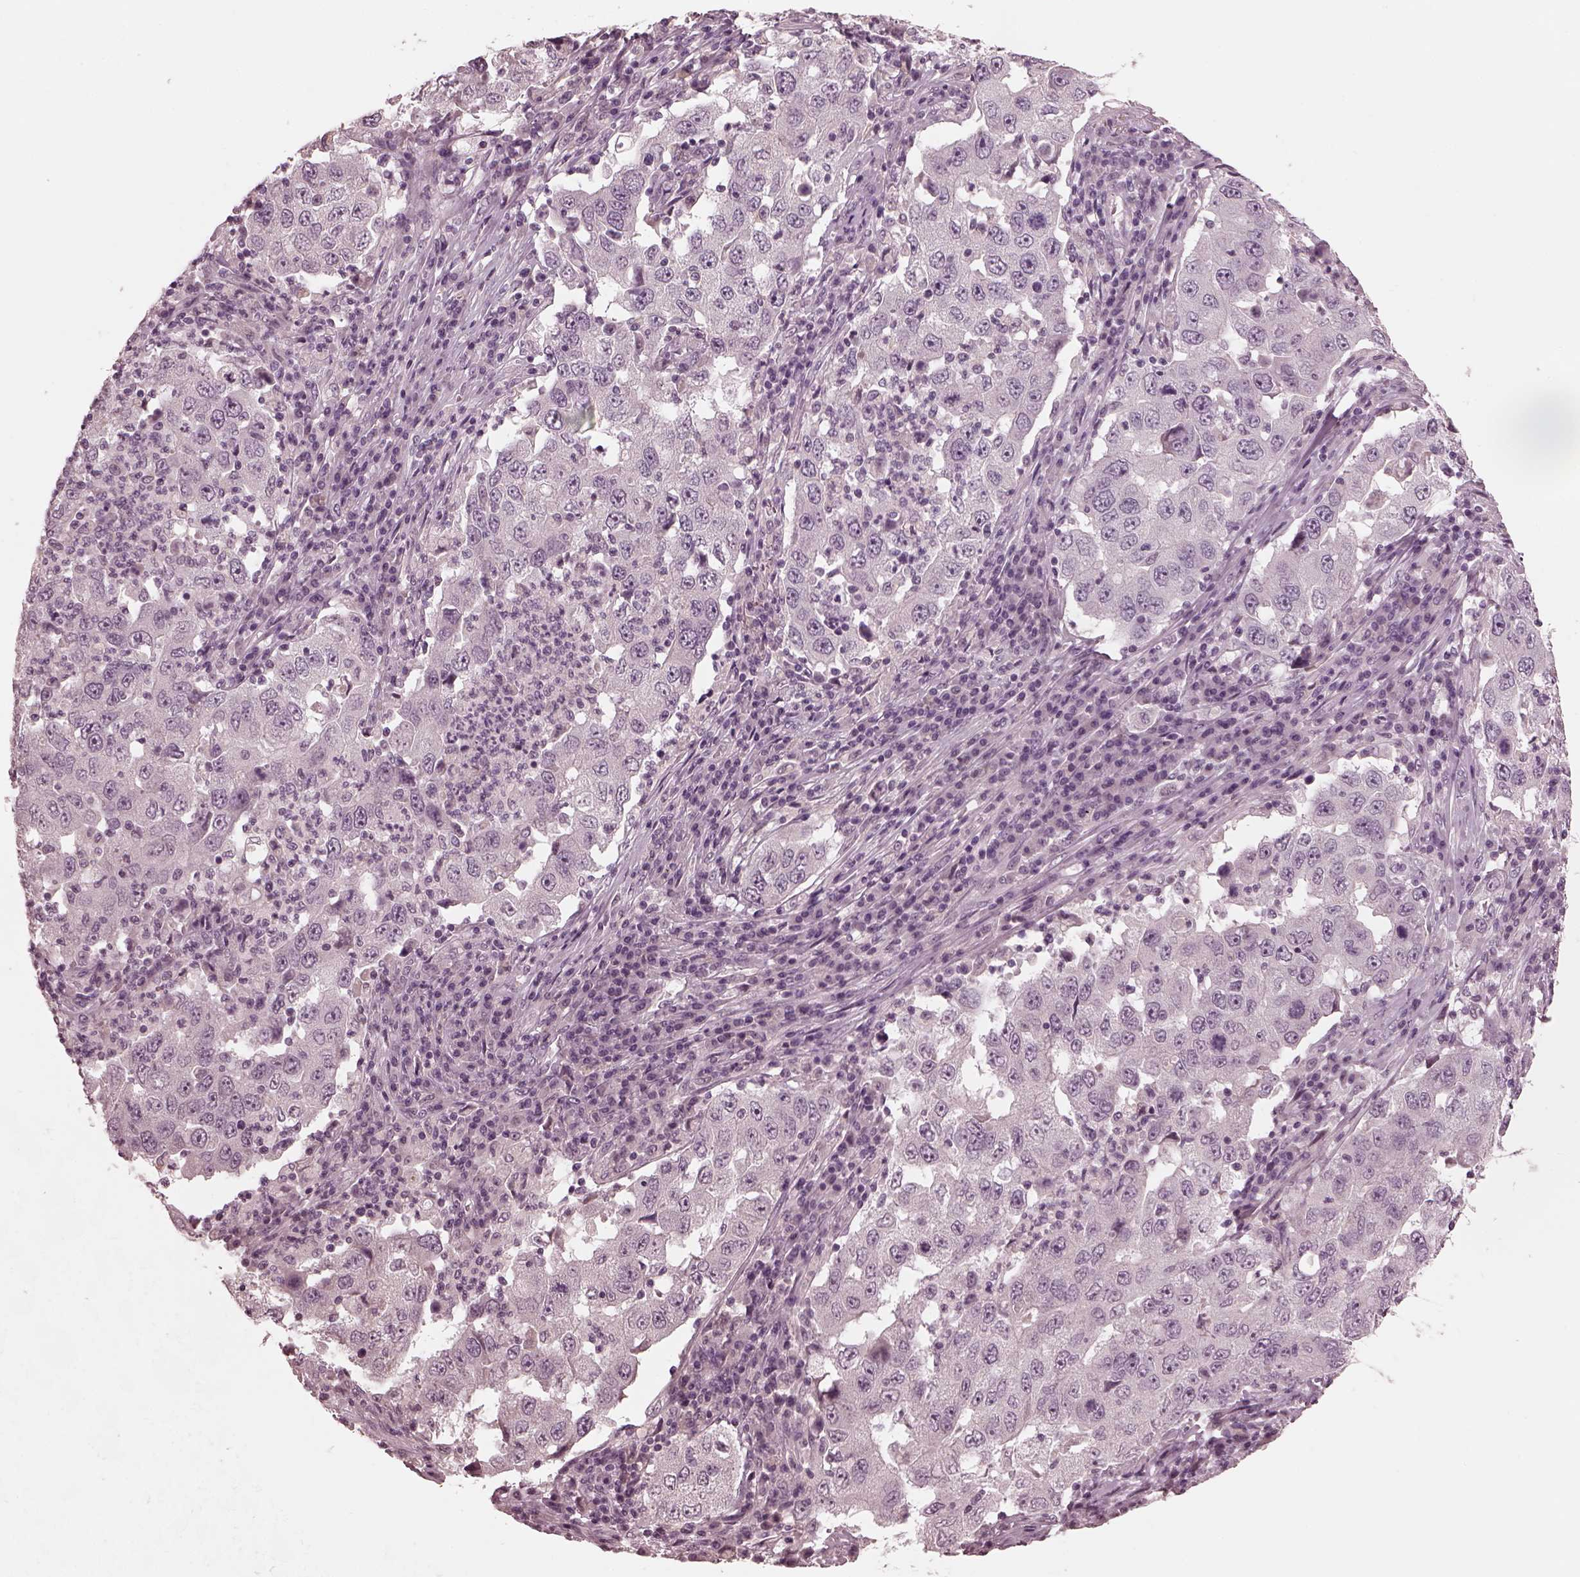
{"staining": {"intensity": "negative", "quantity": "none", "location": "none"}, "tissue": "lung cancer", "cell_type": "Tumor cells", "image_type": "cancer", "snomed": [{"axis": "morphology", "description": "Adenocarcinoma, NOS"}, {"axis": "topography", "description": "Lung"}], "caption": "There is no significant staining in tumor cells of lung cancer. (DAB (3,3'-diaminobenzidine) immunohistochemistry with hematoxylin counter stain).", "gene": "RCVRN", "patient": {"sex": "male", "age": 73}}